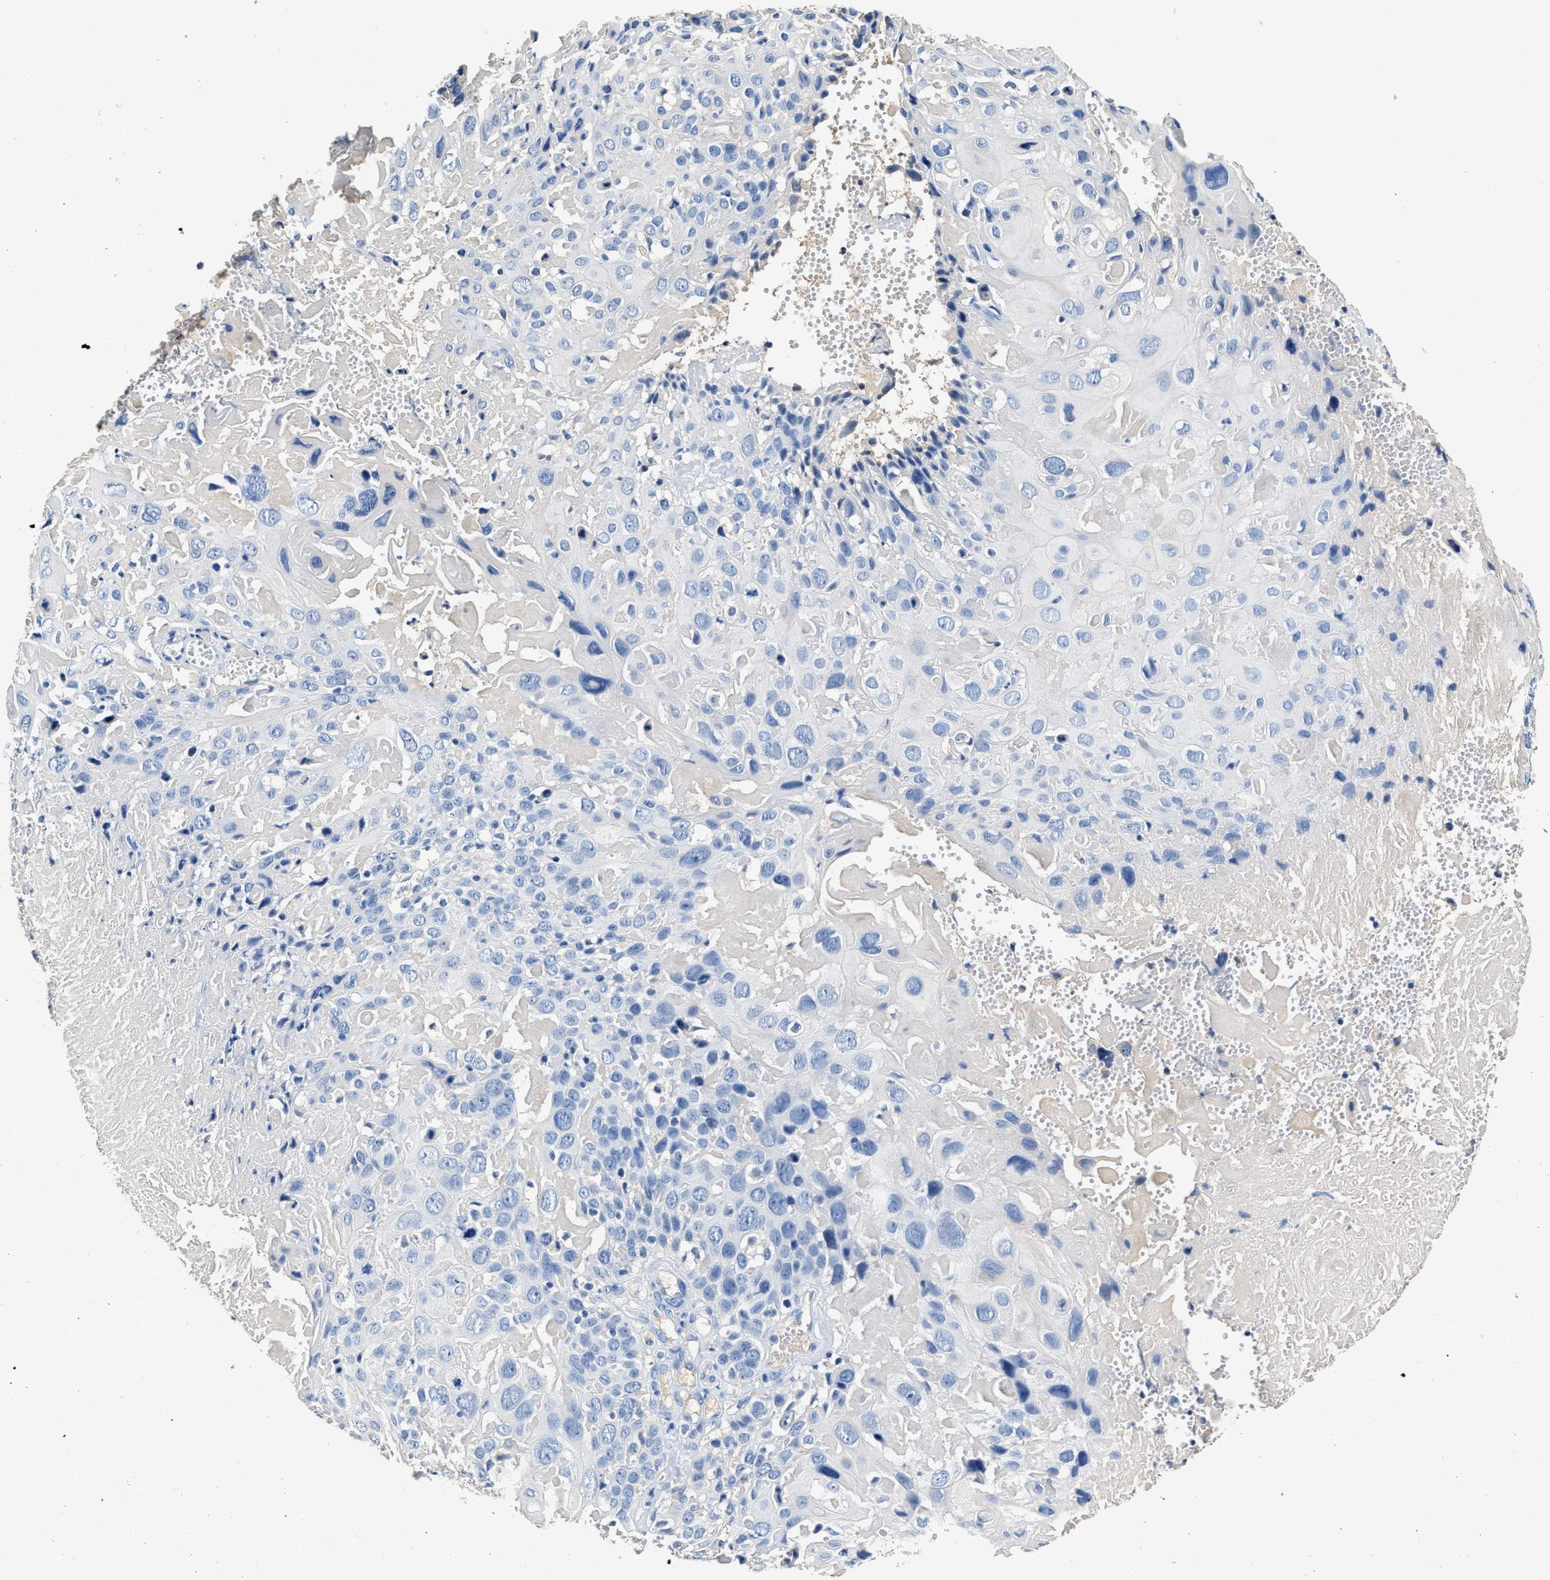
{"staining": {"intensity": "negative", "quantity": "none", "location": "none"}, "tissue": "cervical cancer", "cell_type": "Tumor cells", "image_type": "cancer", "snomed": [{"axis": "morphology", "description": "Squamous cell carcinoma, NOS"}, {"axis": "topography", "description": "Cervix"}], "caption": "Cervical squamous cell carcinoma was stained to show a protein in brown. There is no significant expression in tumor cells.", "gene": "SLCO2B1", "patient": {"sex": "female", "age": 74}}